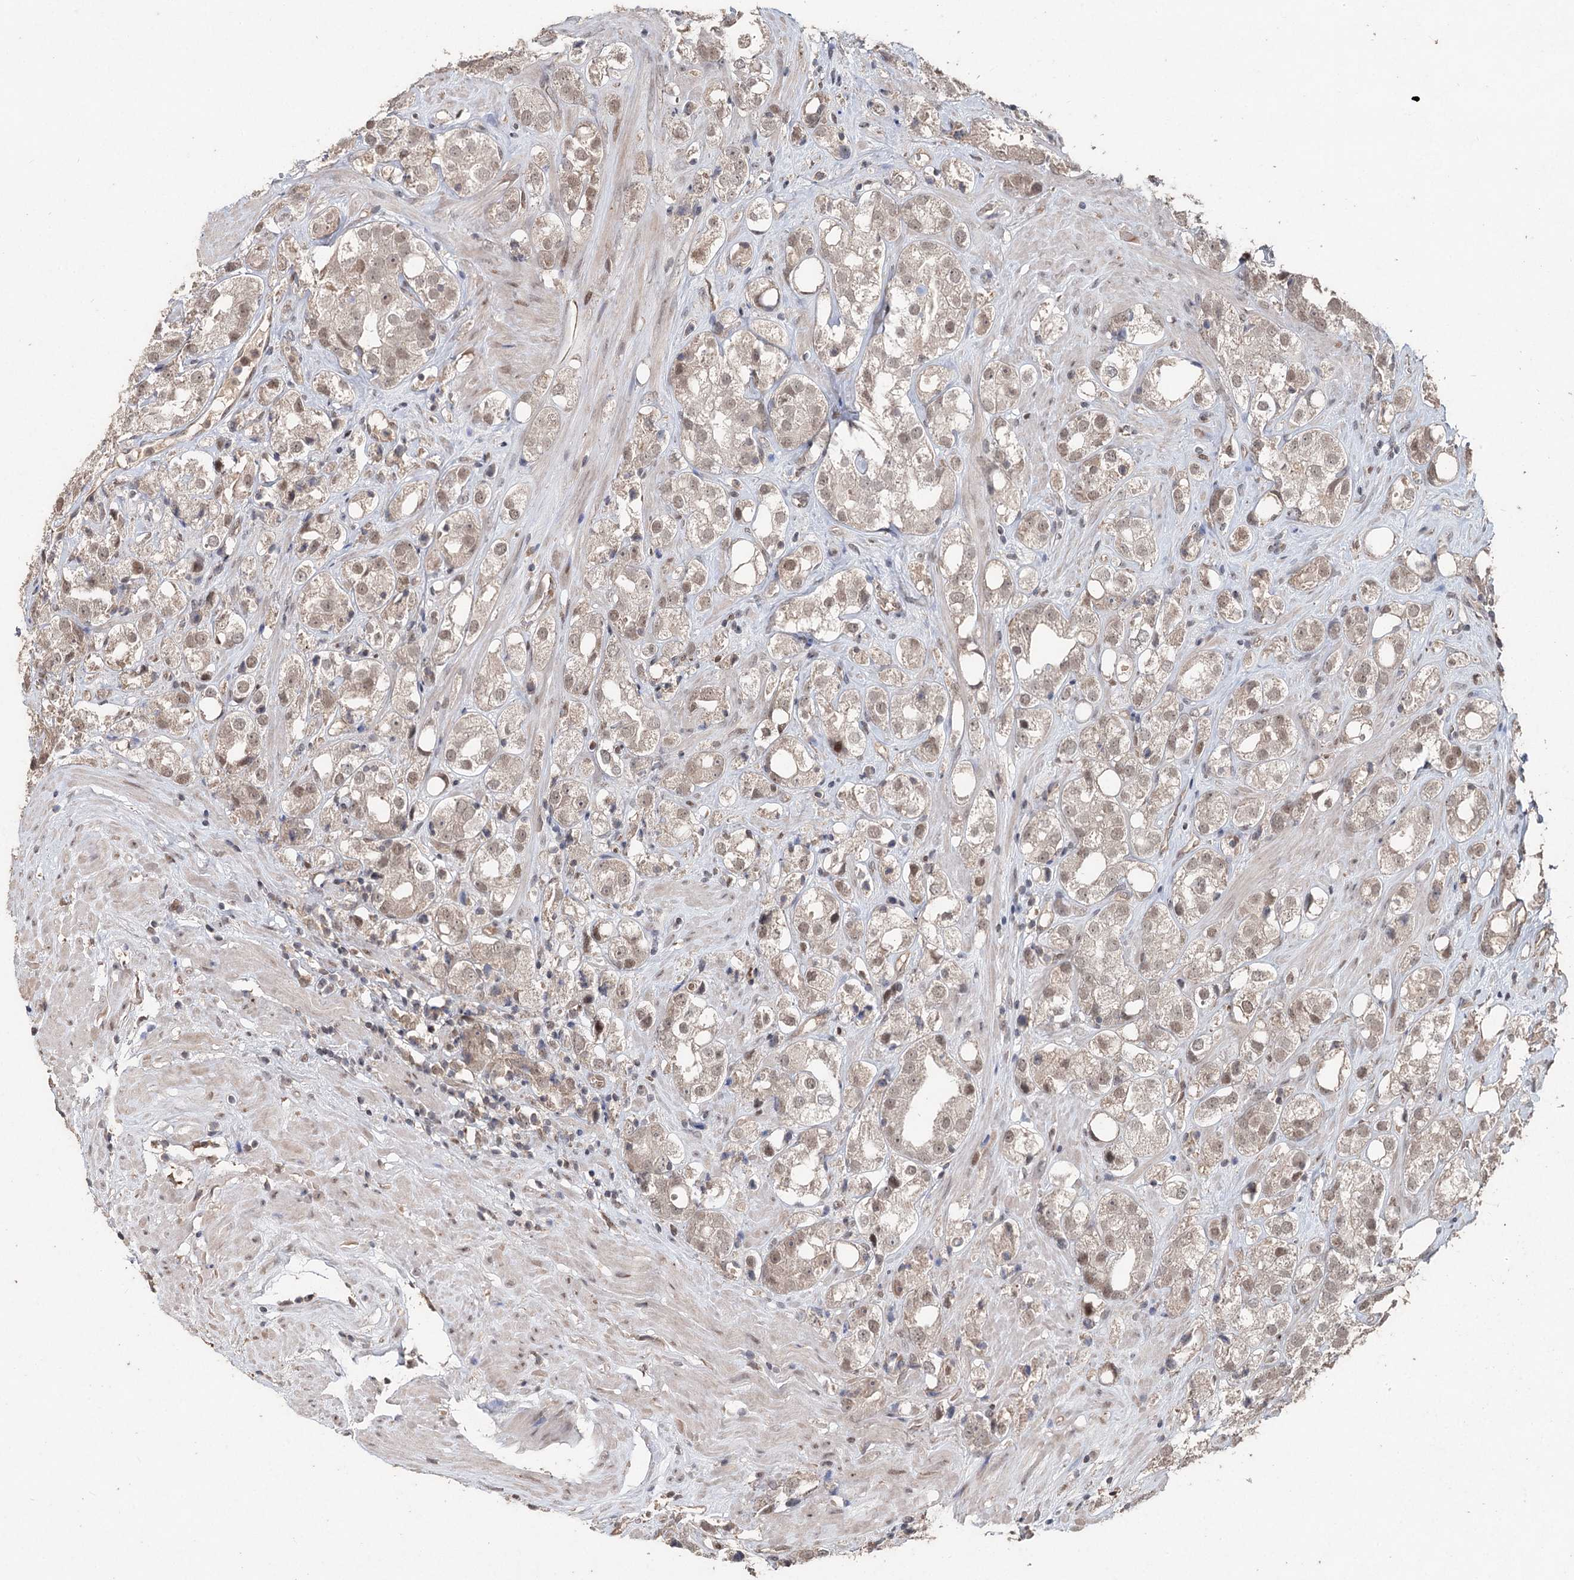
{"staining": {"intensity": "weak", "quantity": ">75%", "location": "nuclear"}, "tissue": "prostate cancer", "cell_type": "Tumor cells", "image_type": "cancer", "snomed": [{"axis": "morphology", "description": "Adenocarcinoma, NOS"}, {"axis": "topography", "description": "Prostate"}], "caption": "Immunohistochemistry photomicrograph of neoplastic tissue: prostate adenocarcinoma stained using immunohistochemistry exhibits low levels of weak protein expression localized specifically in the nuclear of tumor cells, appearing as a nuclear brown color.", "gene": "FBXO7", "patient": {"sex": "male", "age": 79}}